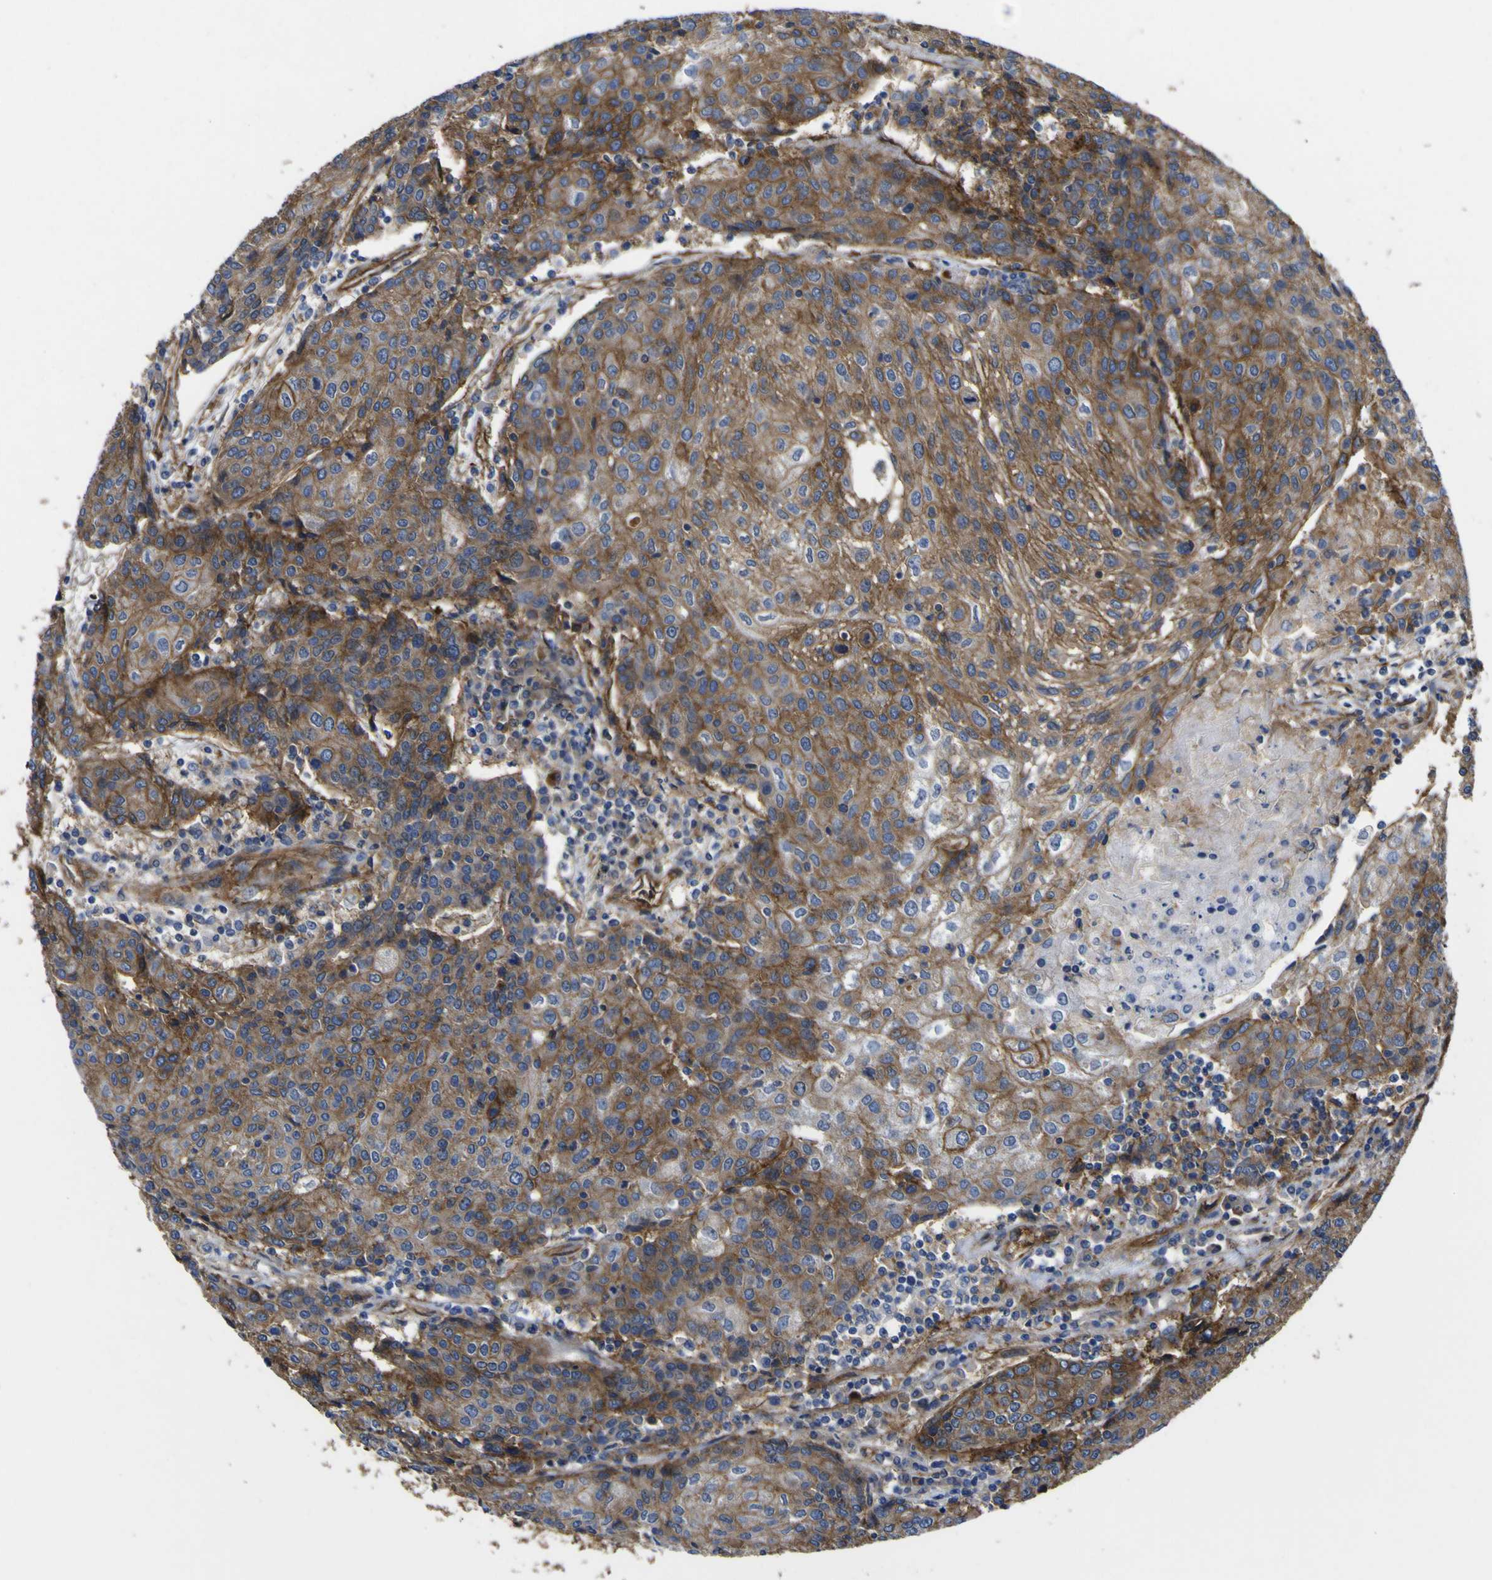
{"staining": {"intensity": "moderate", "quantity": "25%-75%", "location": "cytoplasmic/membranous"}, "tissue": "urothelial cancer", "cell_type": "Tumor cells", "image_type": "cancer", "snomed": [{"axis": "morphology", "description": "Urothelial carcinoma, High grade"}, {"axis": "topography", "description": "Urinary bladder"}], "caption": "The immunohistochemical stain labels moderate cytoplasmic/membranous expression in tumor cells of urothelial carcinoma (high-grade) tissue.", "gene": "CD151", "patient": {"sex": "female", "age": 85}}